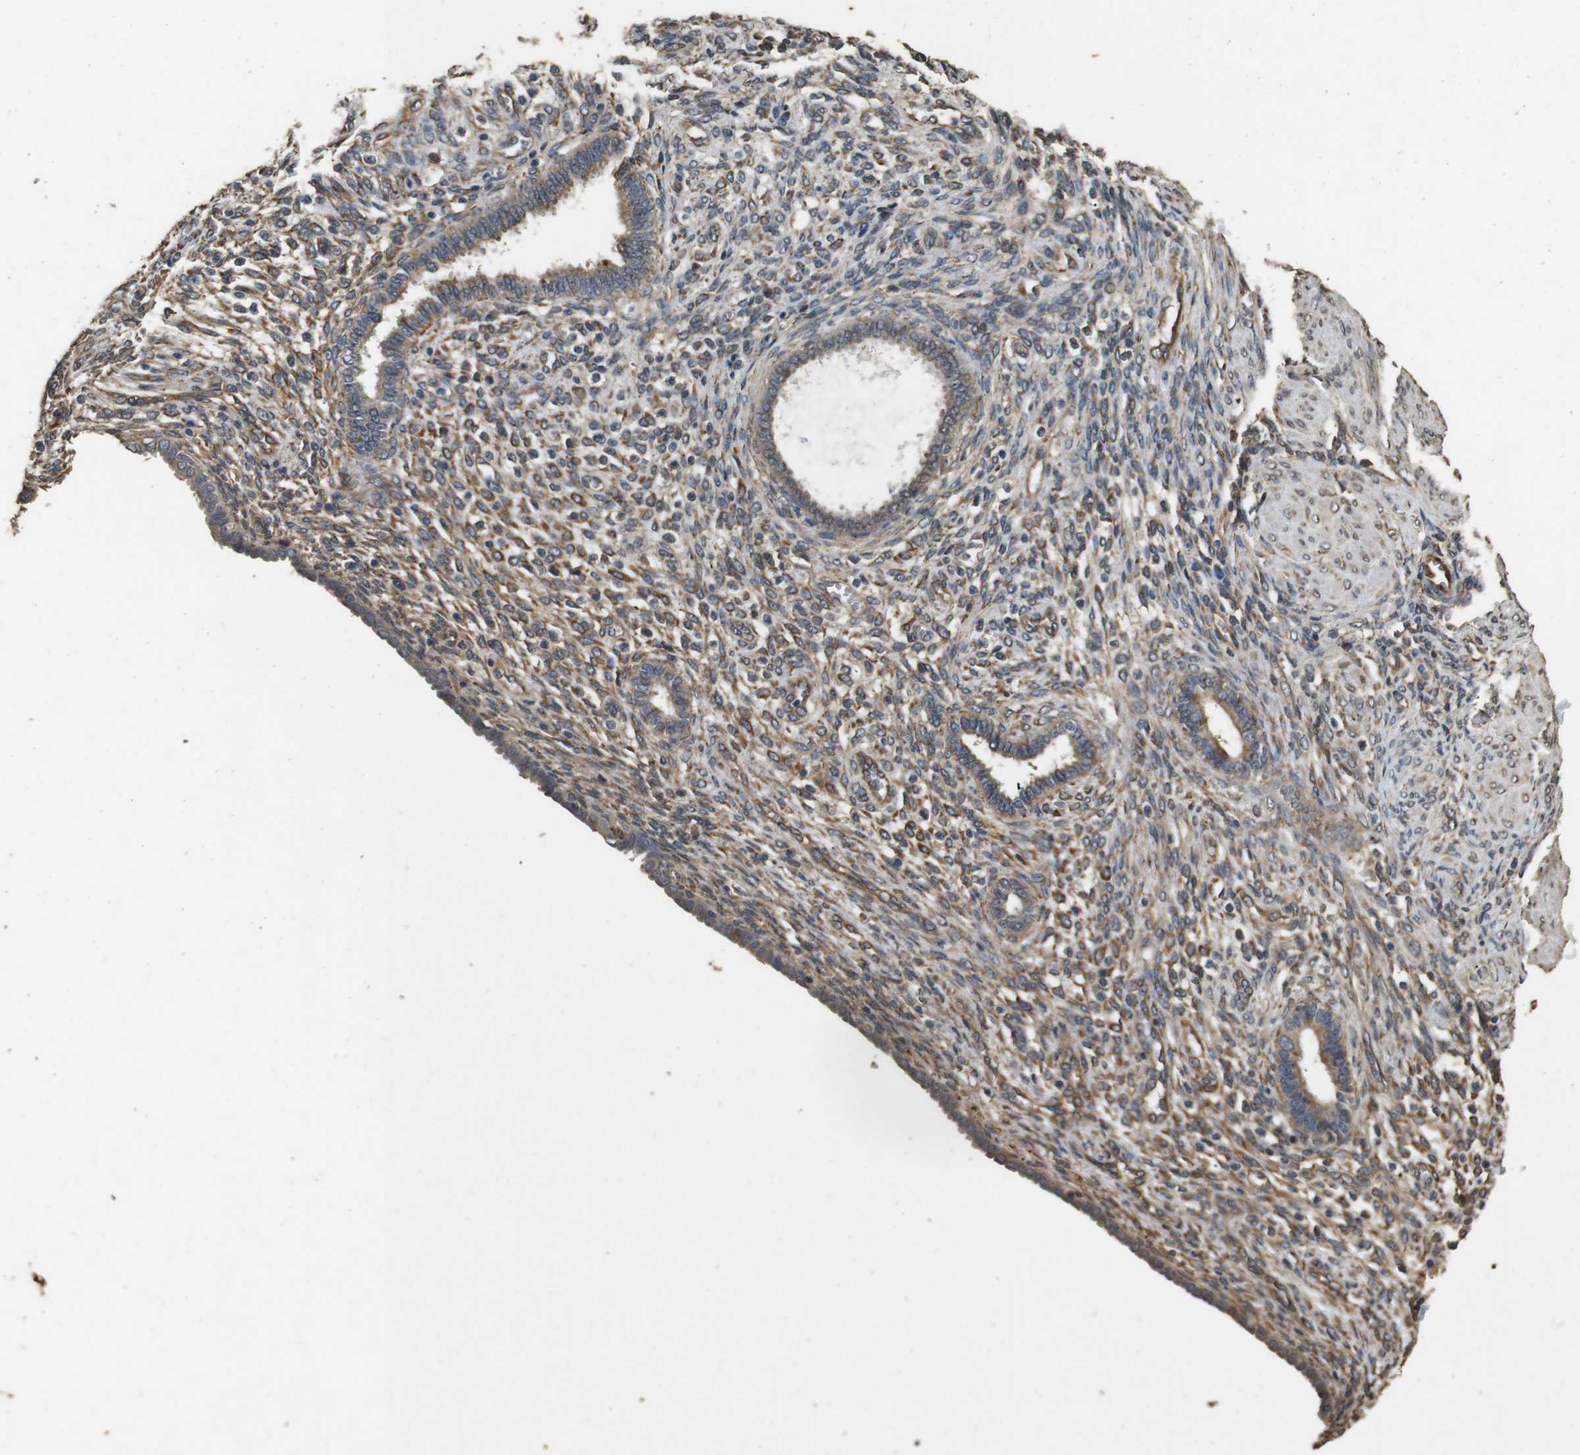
{"staining": {"intensity": "moderate", "quantity": "<25%", "location": "cytoplasmic/membranous"}, "tissue": "endometrium", "cell_type": "Cells in endometrial stroma", "image_type": "normal", "snomed": [{"axis": "morphology", "description": "Normal tissue, NOS"}, {"axis": "topography", "description": "Endometrium"}], "caption": "The image displays immunohistochemical staining of unremarkable endometrium. There is moderate cytoplasmic/membranous staining is identified in approximately <25% of cells in endometrial stroma. (brown staining indicates protein expression, while blue staining denotes nuclei).", "gene": "CNPY4", "patient": {"sex": "female", "age": 72}}